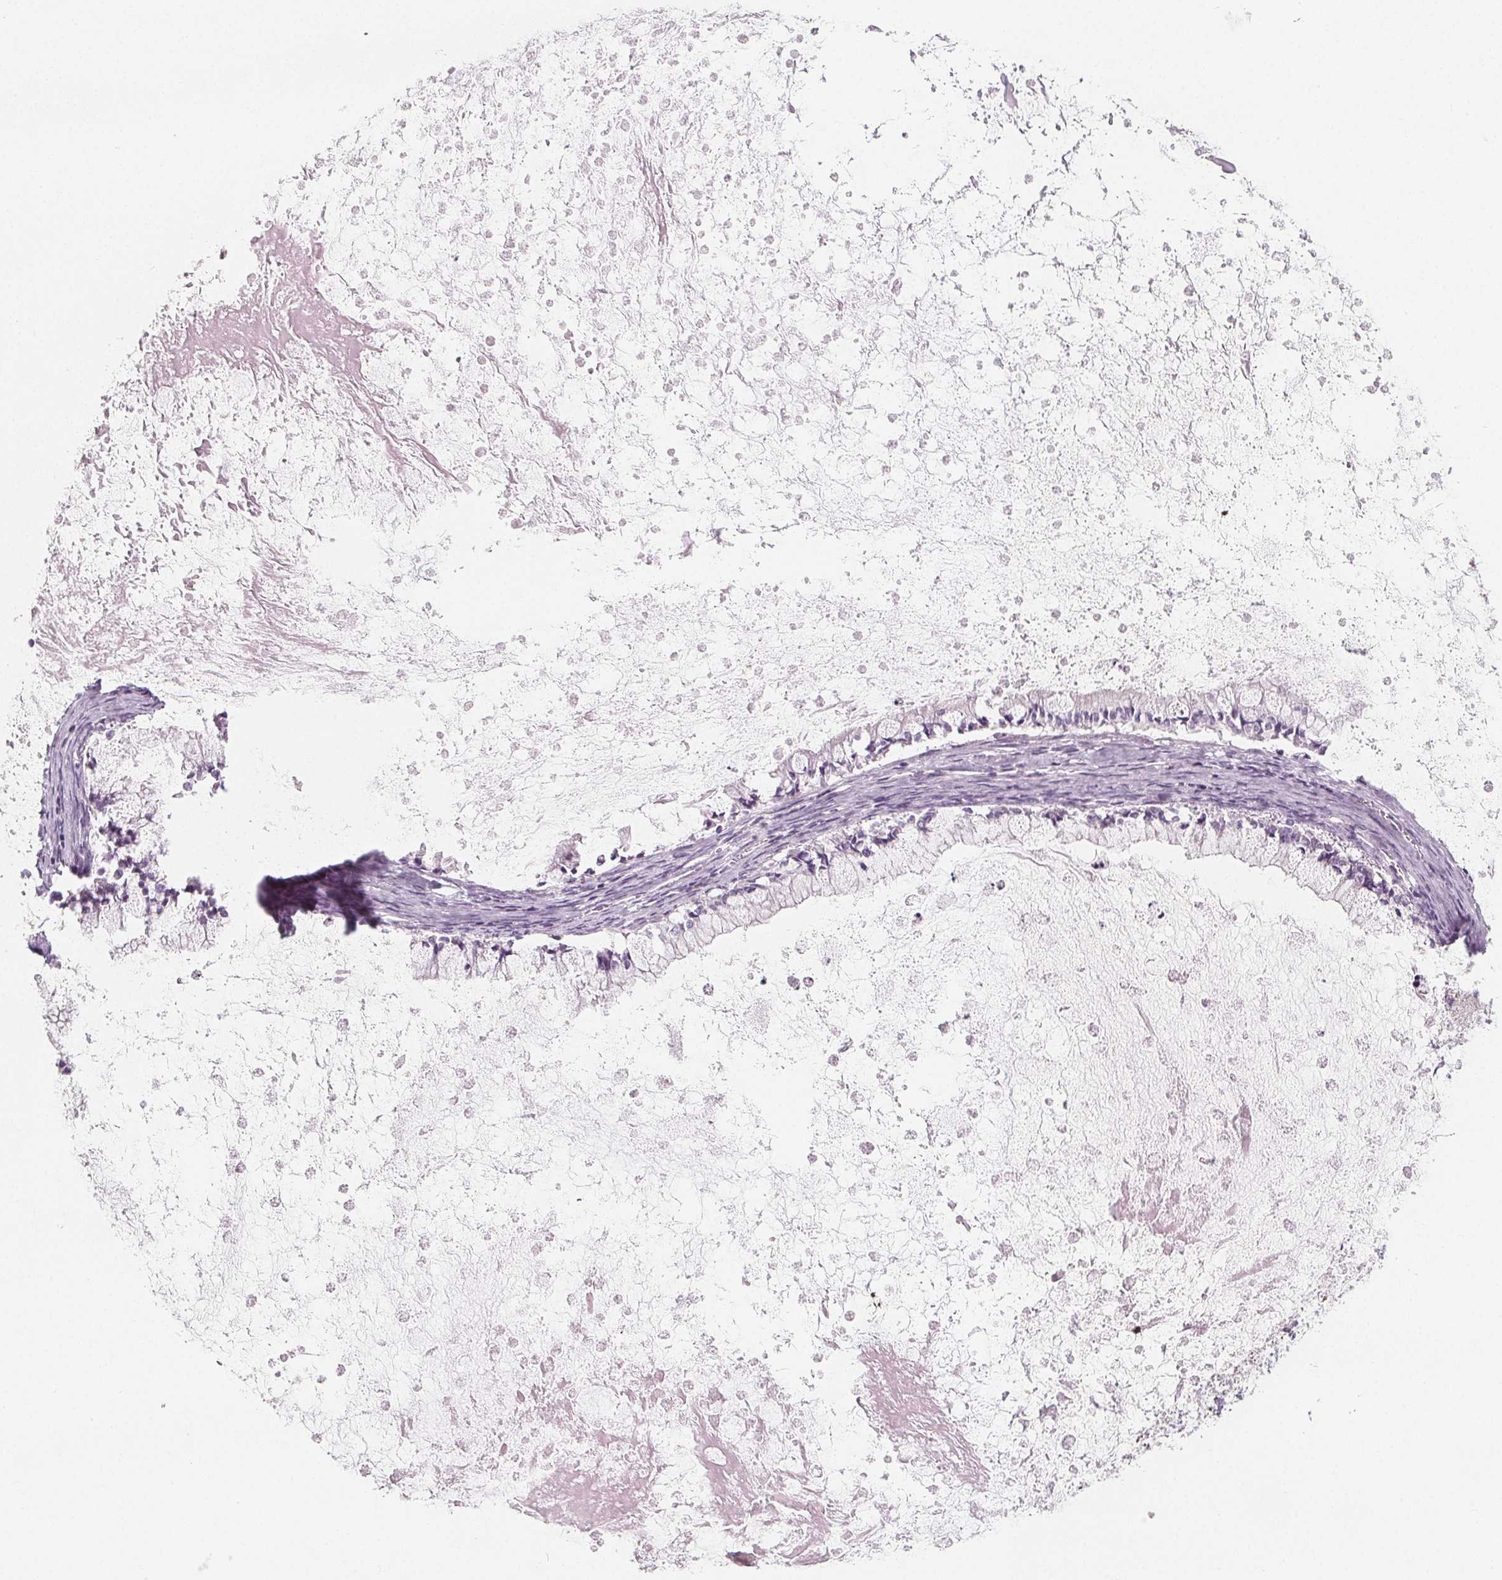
{"staining": {"intensity": "negative", "quantity": "none", "location": "none"}, "tissue": "ovarian cancer", "cell_type": "Tumor cells", "image_type": "cancer", "snomed": [{"axis": "morphology", "description": "Cystadenocarcinoma, mucinous, NOS"}, {"axis": "topography", "description": "Ovary"}], "caption": "Immunohistochemistry image of neoplastic tissue: human ovarian cancer (mucinous cystadenocarcinoma) stained with DAB exhibits no significant protein expression in tumor cells.", "gene": "IL17C", "patient": {"sex": "female", "age": 67}}